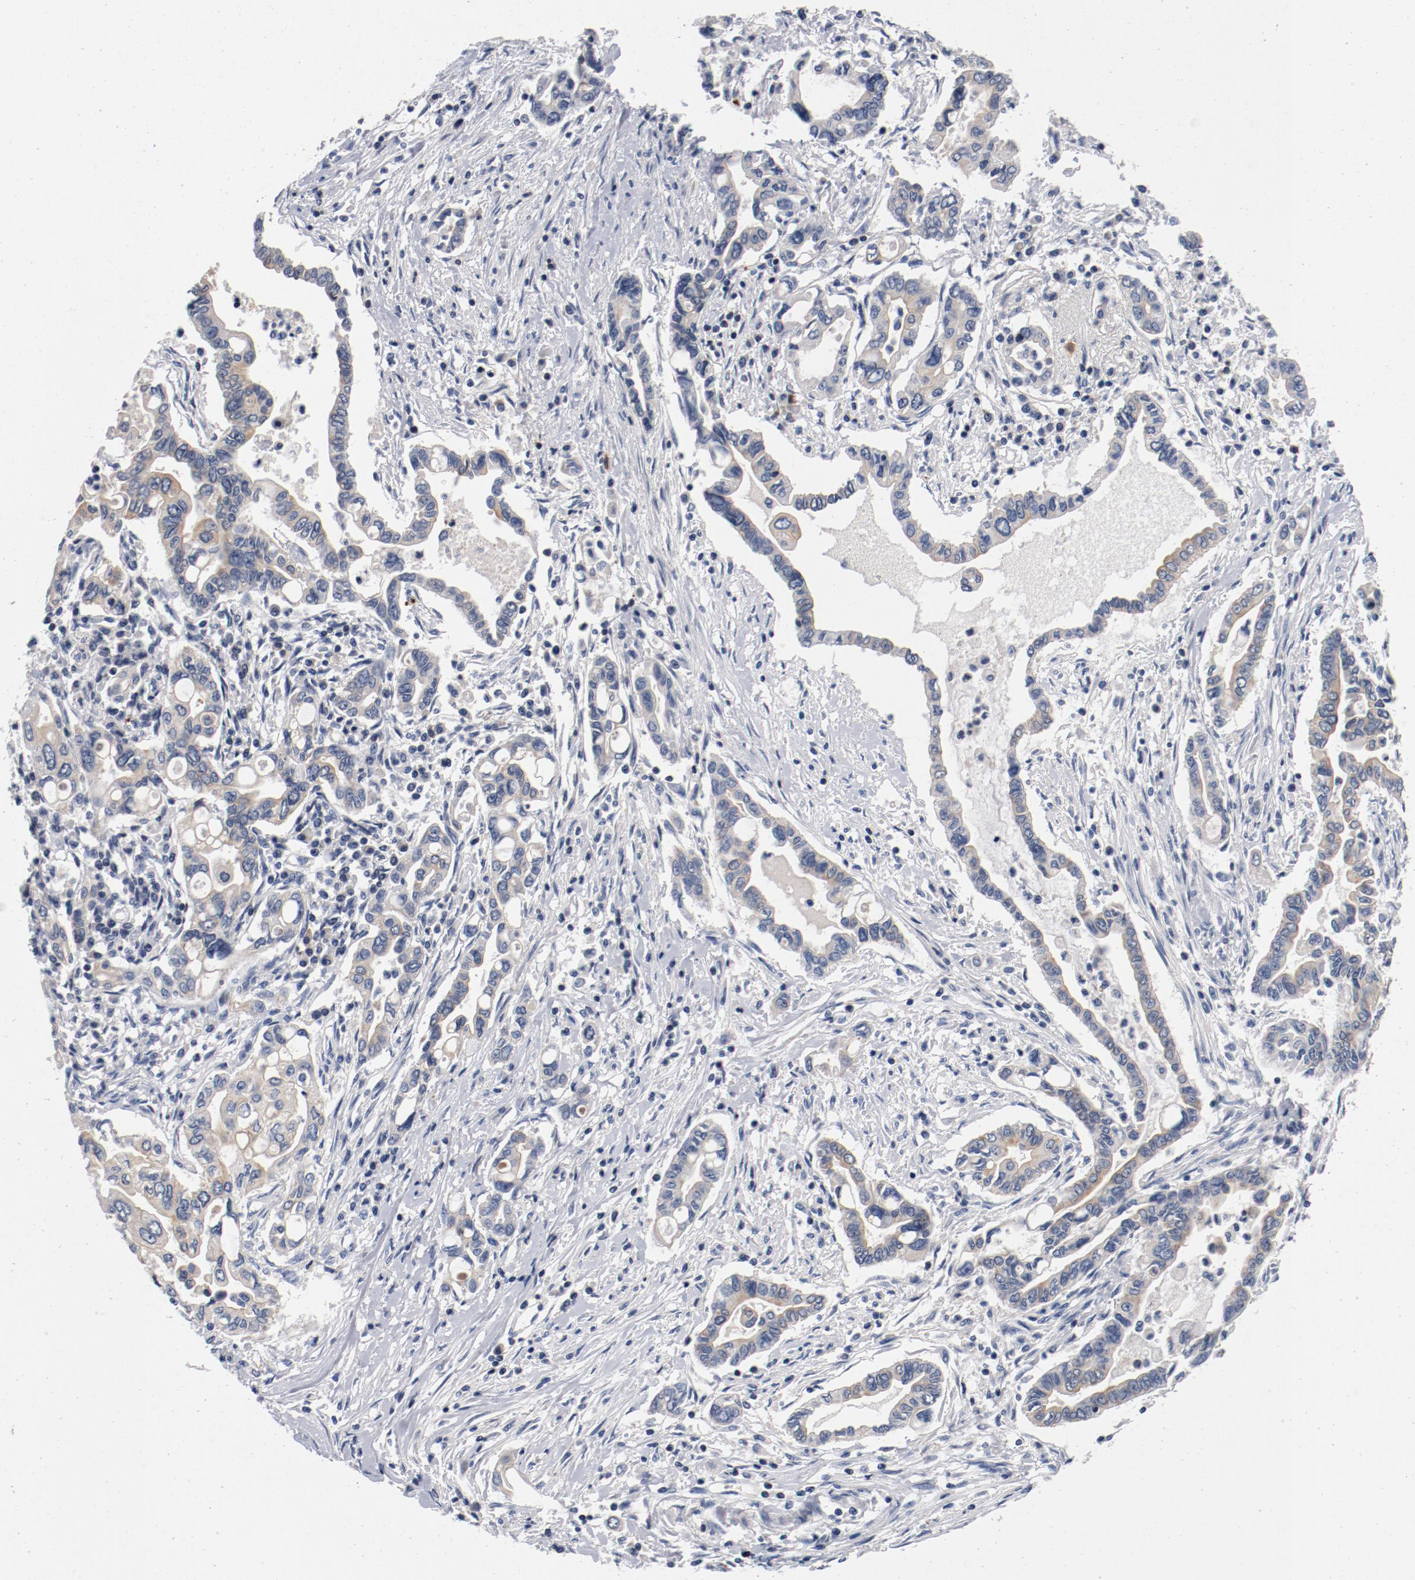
{"staining": {"intensity": "weak", "quantity": "25%-75%", "location": "cytoplasmic/membranous"}, "tissue": "pancreatic cancer", "cell_type": "Tumor cells", "image_type": "cancer", "snomed": [{"axis": "morphology", "description": "Adenocarcinoma, NOS"}, {"axis": "topography", "description": "Pancreas"}], "caption": "The micrograph shows a brown stain indicating the presence of a protein in the cytoplasmic/membranous of tumor cells in adenocarcinoma (pancreatic).", "gene": "PIM1", "patient": {"sex": "female", "age": 57}}